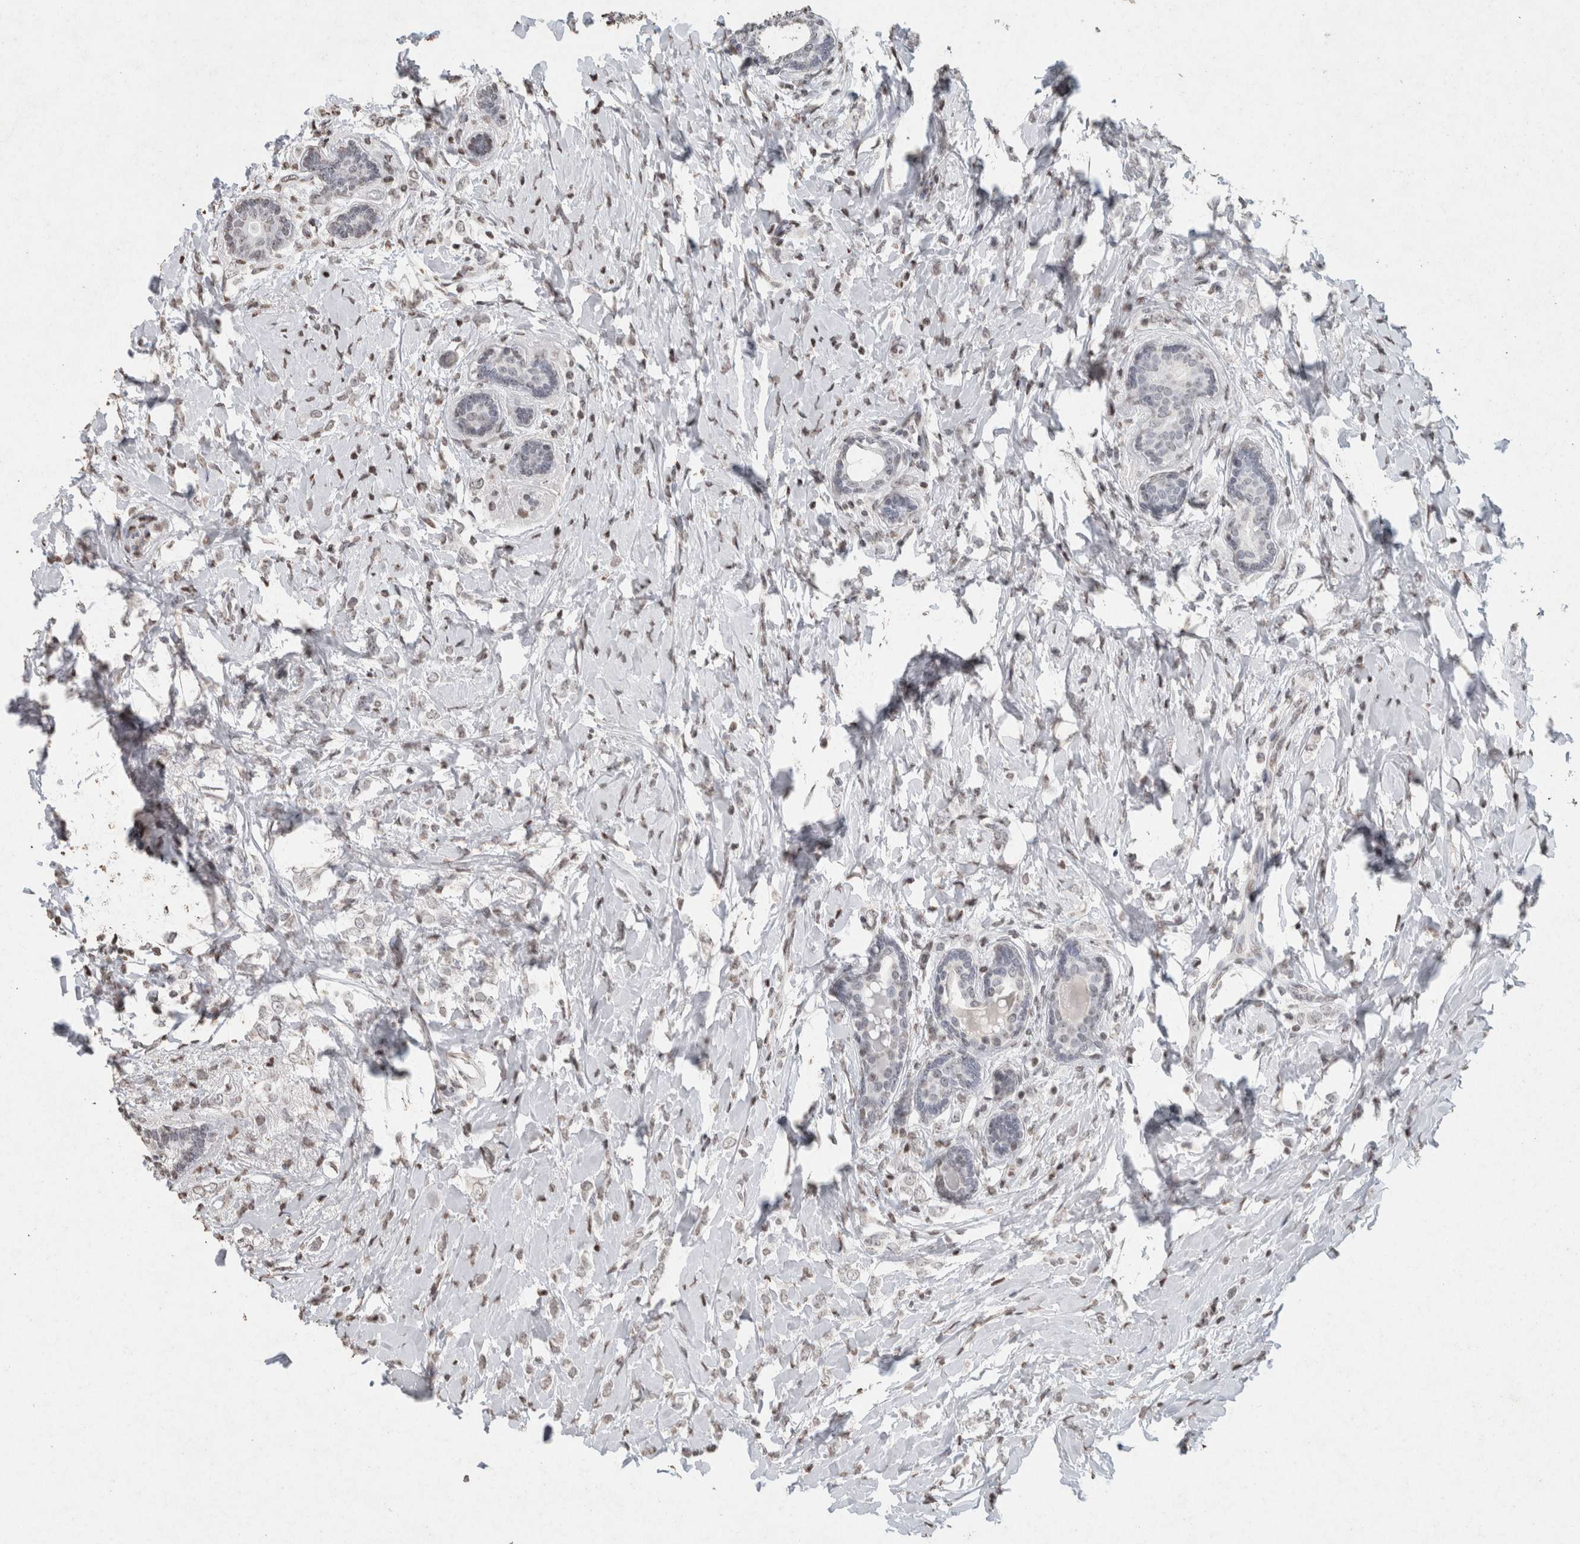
{"staining": {"intensity": "negative", "quantity": "none", "location": "none"}, "tissue": "breast cancer", "cell_type": "Tumor cells", "image_type": "cancer", "snomed": [{"axis": "morphology", "description": "Normal tissue, NOS"}, {"axis": "morphology", "description": "Lobular carcinoma"}, {"axis": "topography", "description": "Breast"}], "caption": "Human breast cancer (lobular carcinoma) stained for a protein using immunohistochemistry displays no expression in tumor cells.", "gene": "CNTN1", "patient": {"sex": "female", "age": 47}}